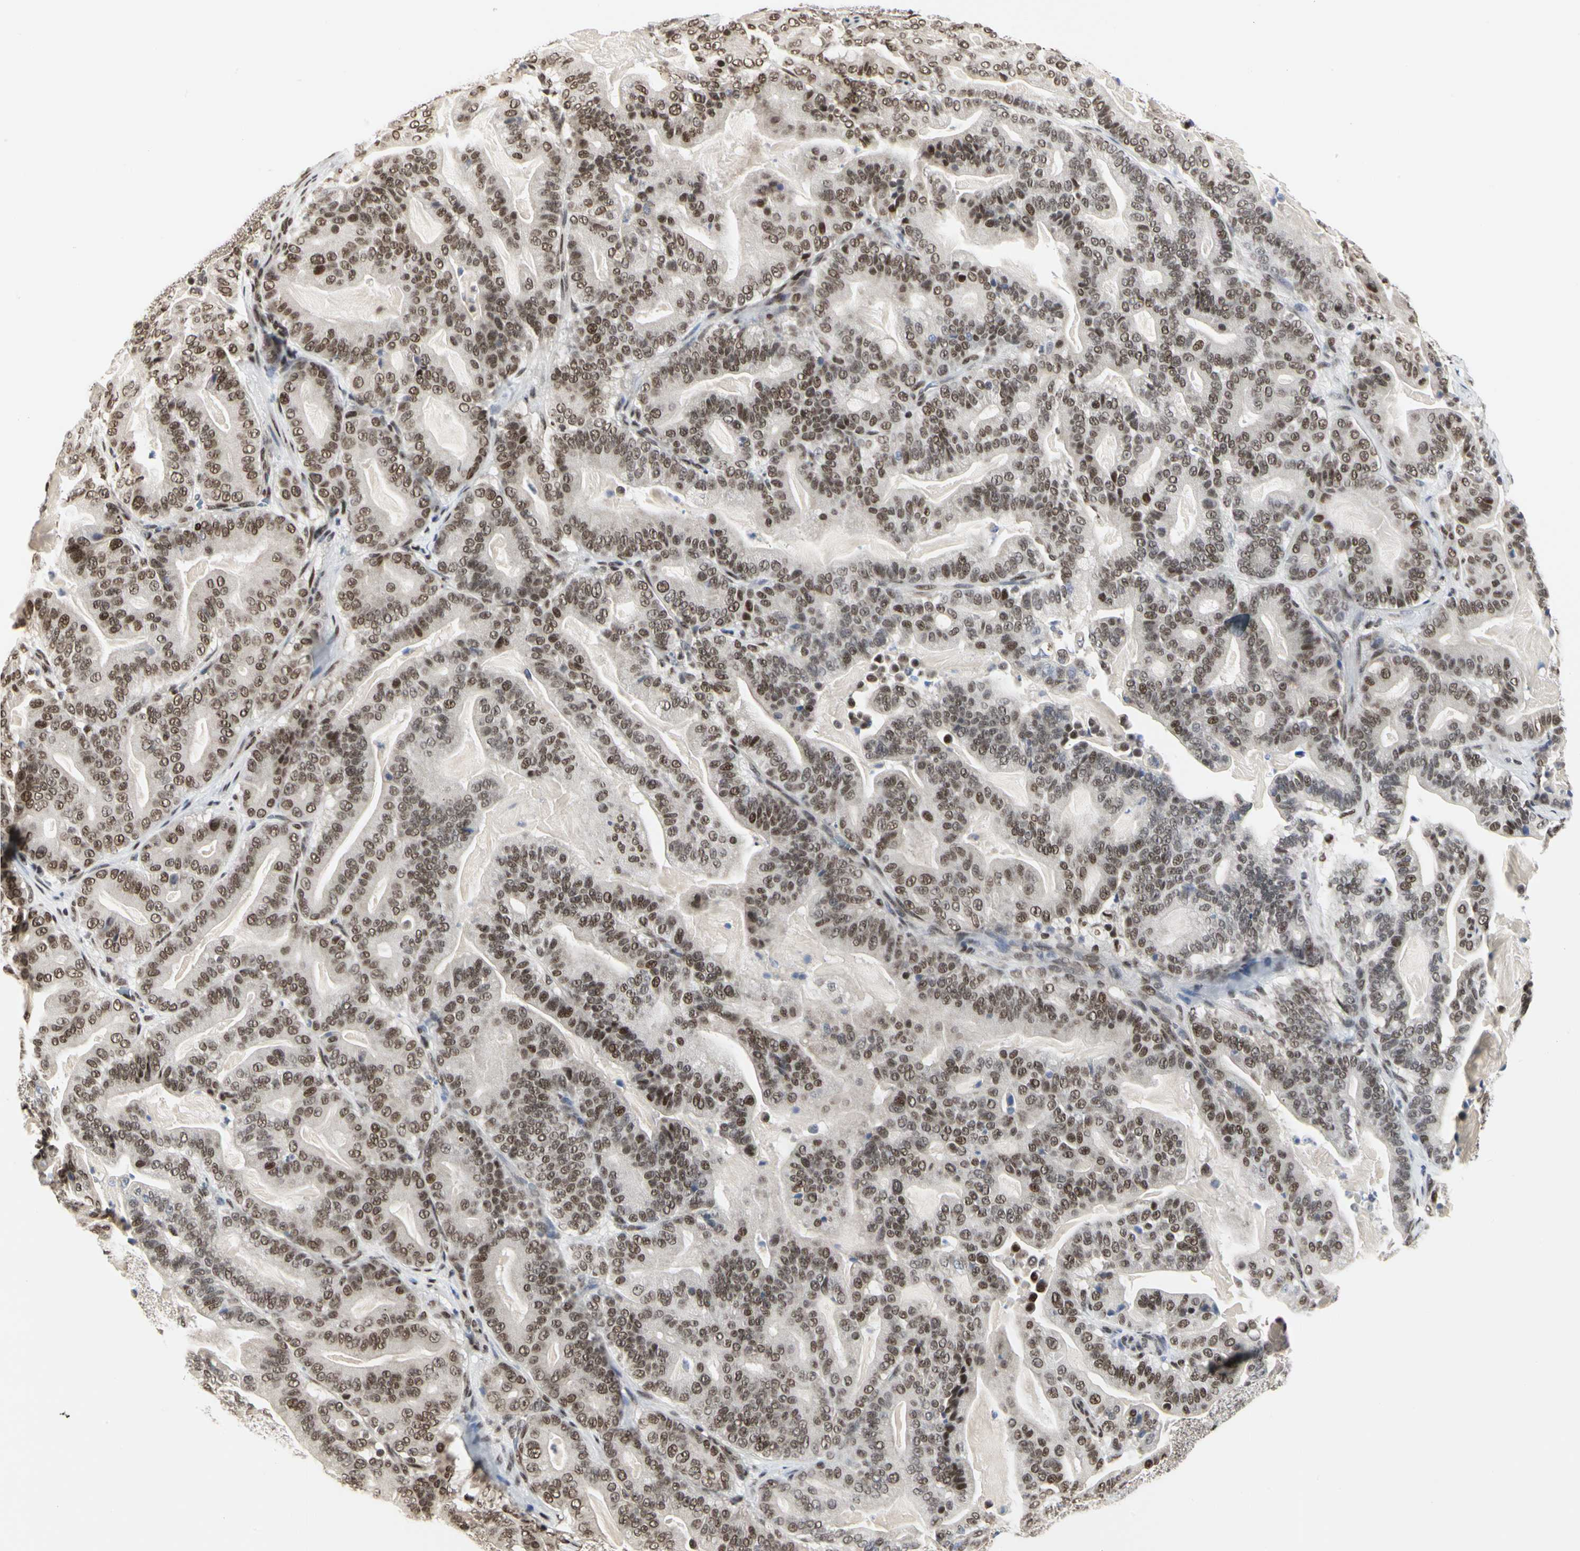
{"staining": {"intensity": "moderate", "quantity": ">75%", "location": "nuclear"}, "tissue": "pancreatic cancer", "cell_type": "Tumor cells", "image_type": "cancer", "snomed": [{"axis": "morphology", "description": "Adenocarcinoma, NOS"}, {"axis": "topography", "description": "Pancreas"}], "caption": "Human pancreatic adenocarcinoma stained with a brown dye shows moderate nuclear positive expression in about >75% of tumor cells.", "gene": "PRMT3", "patient": {"sex": "male", "age": 63}}